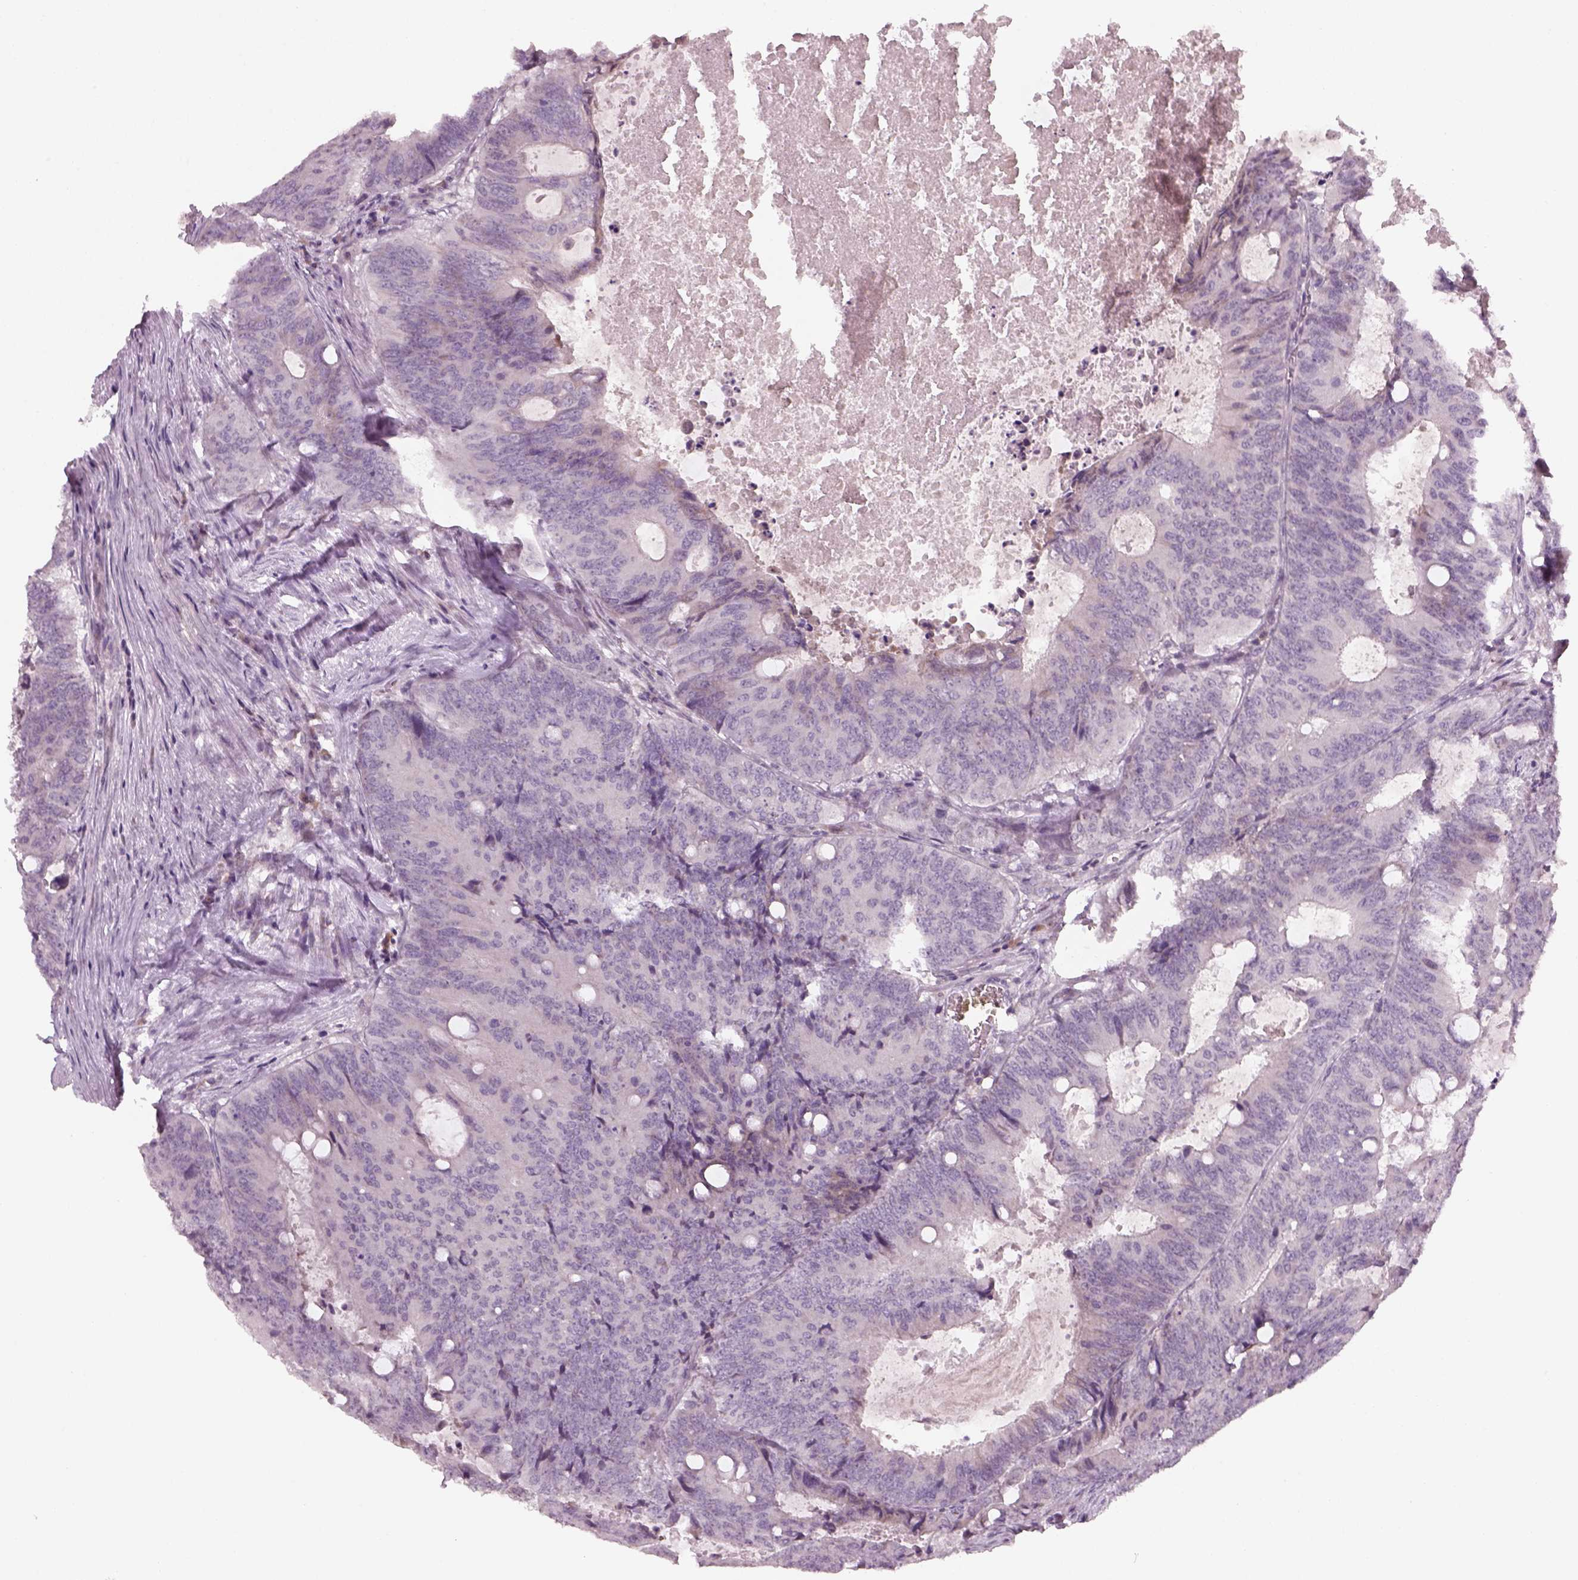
{"staining": {"intensity": "negative", "quantity": "none", "location": "none"}, "tissue": "colorectal cancer", "cell_type": "Tumor cells", "image_type": "cancer", "snomed": [{"axis": "morphology", "description": "Adenocarcinoma, NOS"}, {"axis": "topography", "description": "Colon"}], "caption": "High power microscopy image of an IHC histopathology image of adenocarcinoma (colorectal), revealing no significant staining in tumor cells. (Stains: DAB immunohistochemistry with hematoxylin counter stain, Microscopy: brightfield microscopy at high magnification).", "gene": "PENK", "patient": {"sex": "male", "age": 67}}